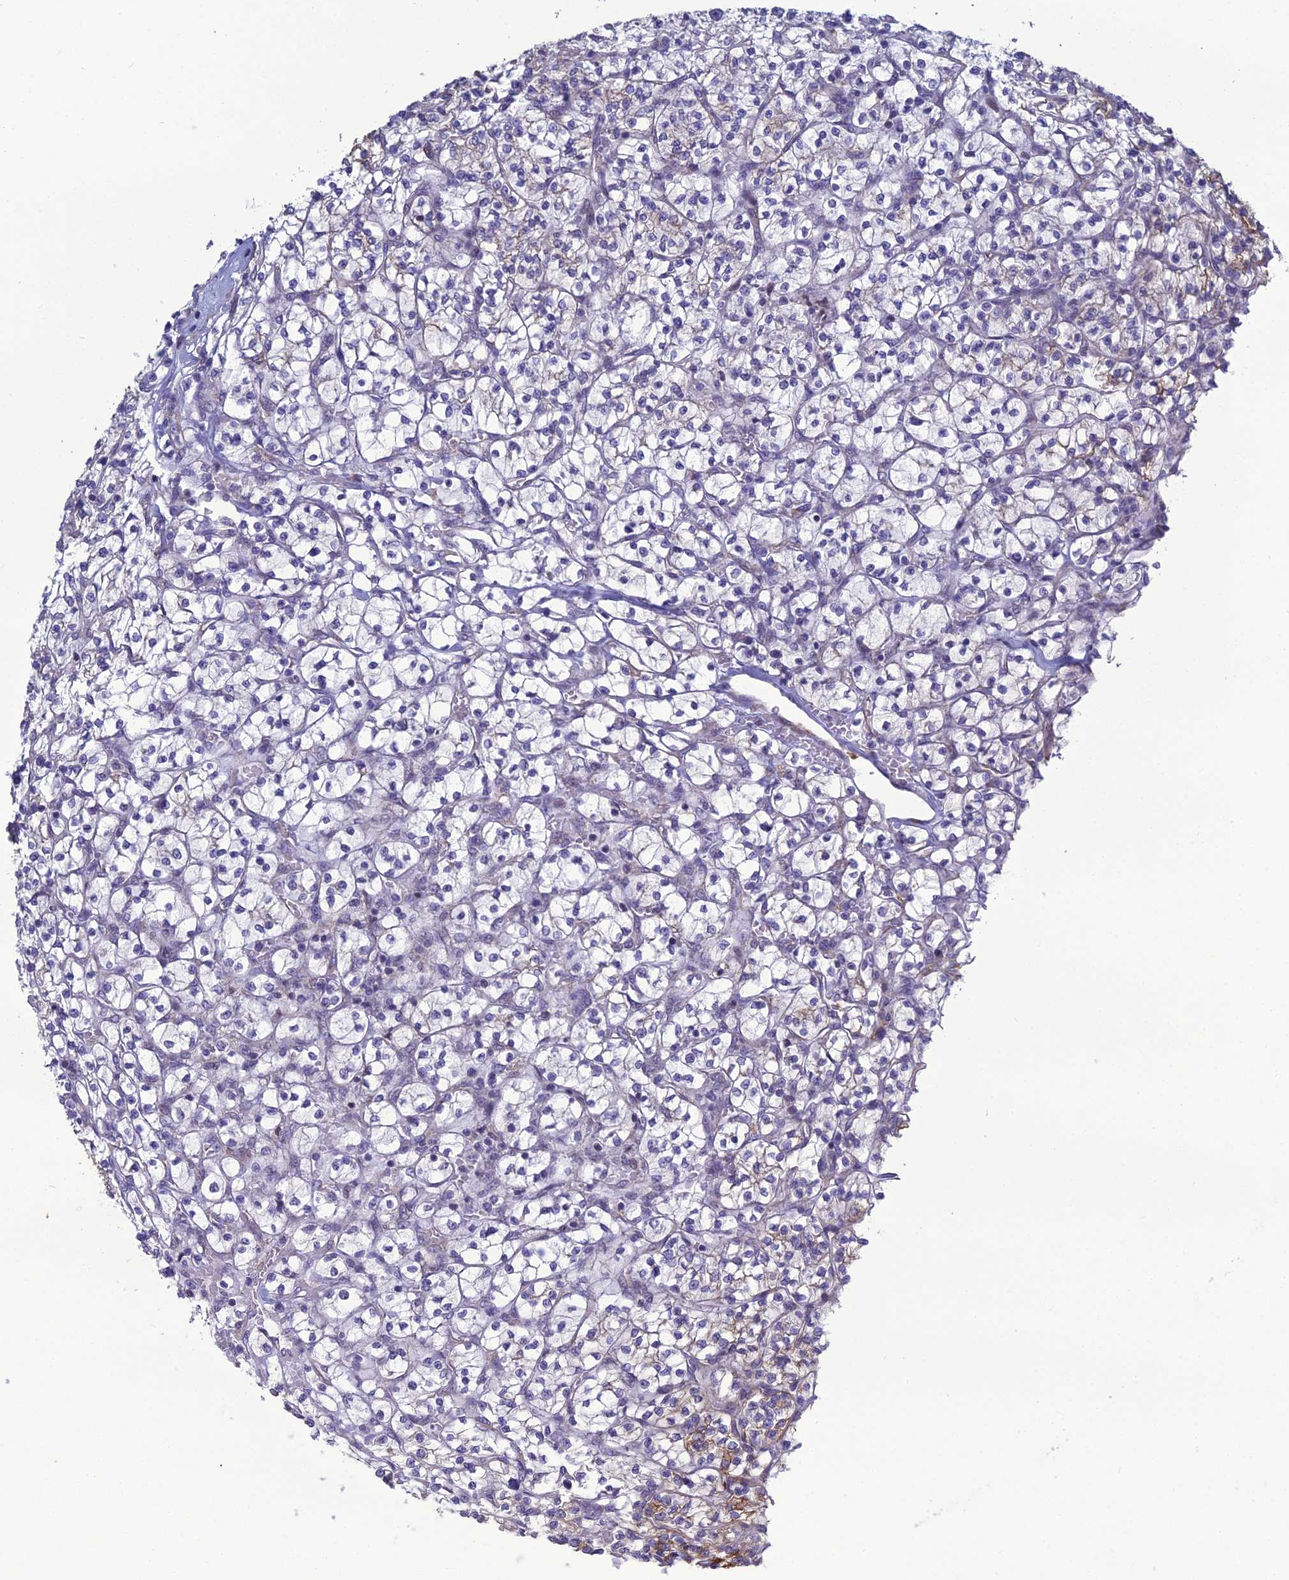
{"staining": {"intensity": "weak", "quantity": "<25%", "location": "cytoplasmic/membranous"}, "tissue": "renal cancer", "cell_type": "Tumor cells", "image_type": "cancer", "snomed": [{"axis": "morphology", "description": "Adenocarcinoma, NOS"}, {"axis": "topography", "description": "Kidney"}], "caption": "The immunohistochemistry micrograph has no significant positivity in tumor cells of renal cancer tissue.", "gene": "LZTS2", "patient": {"sex": "female", "age": 64}}